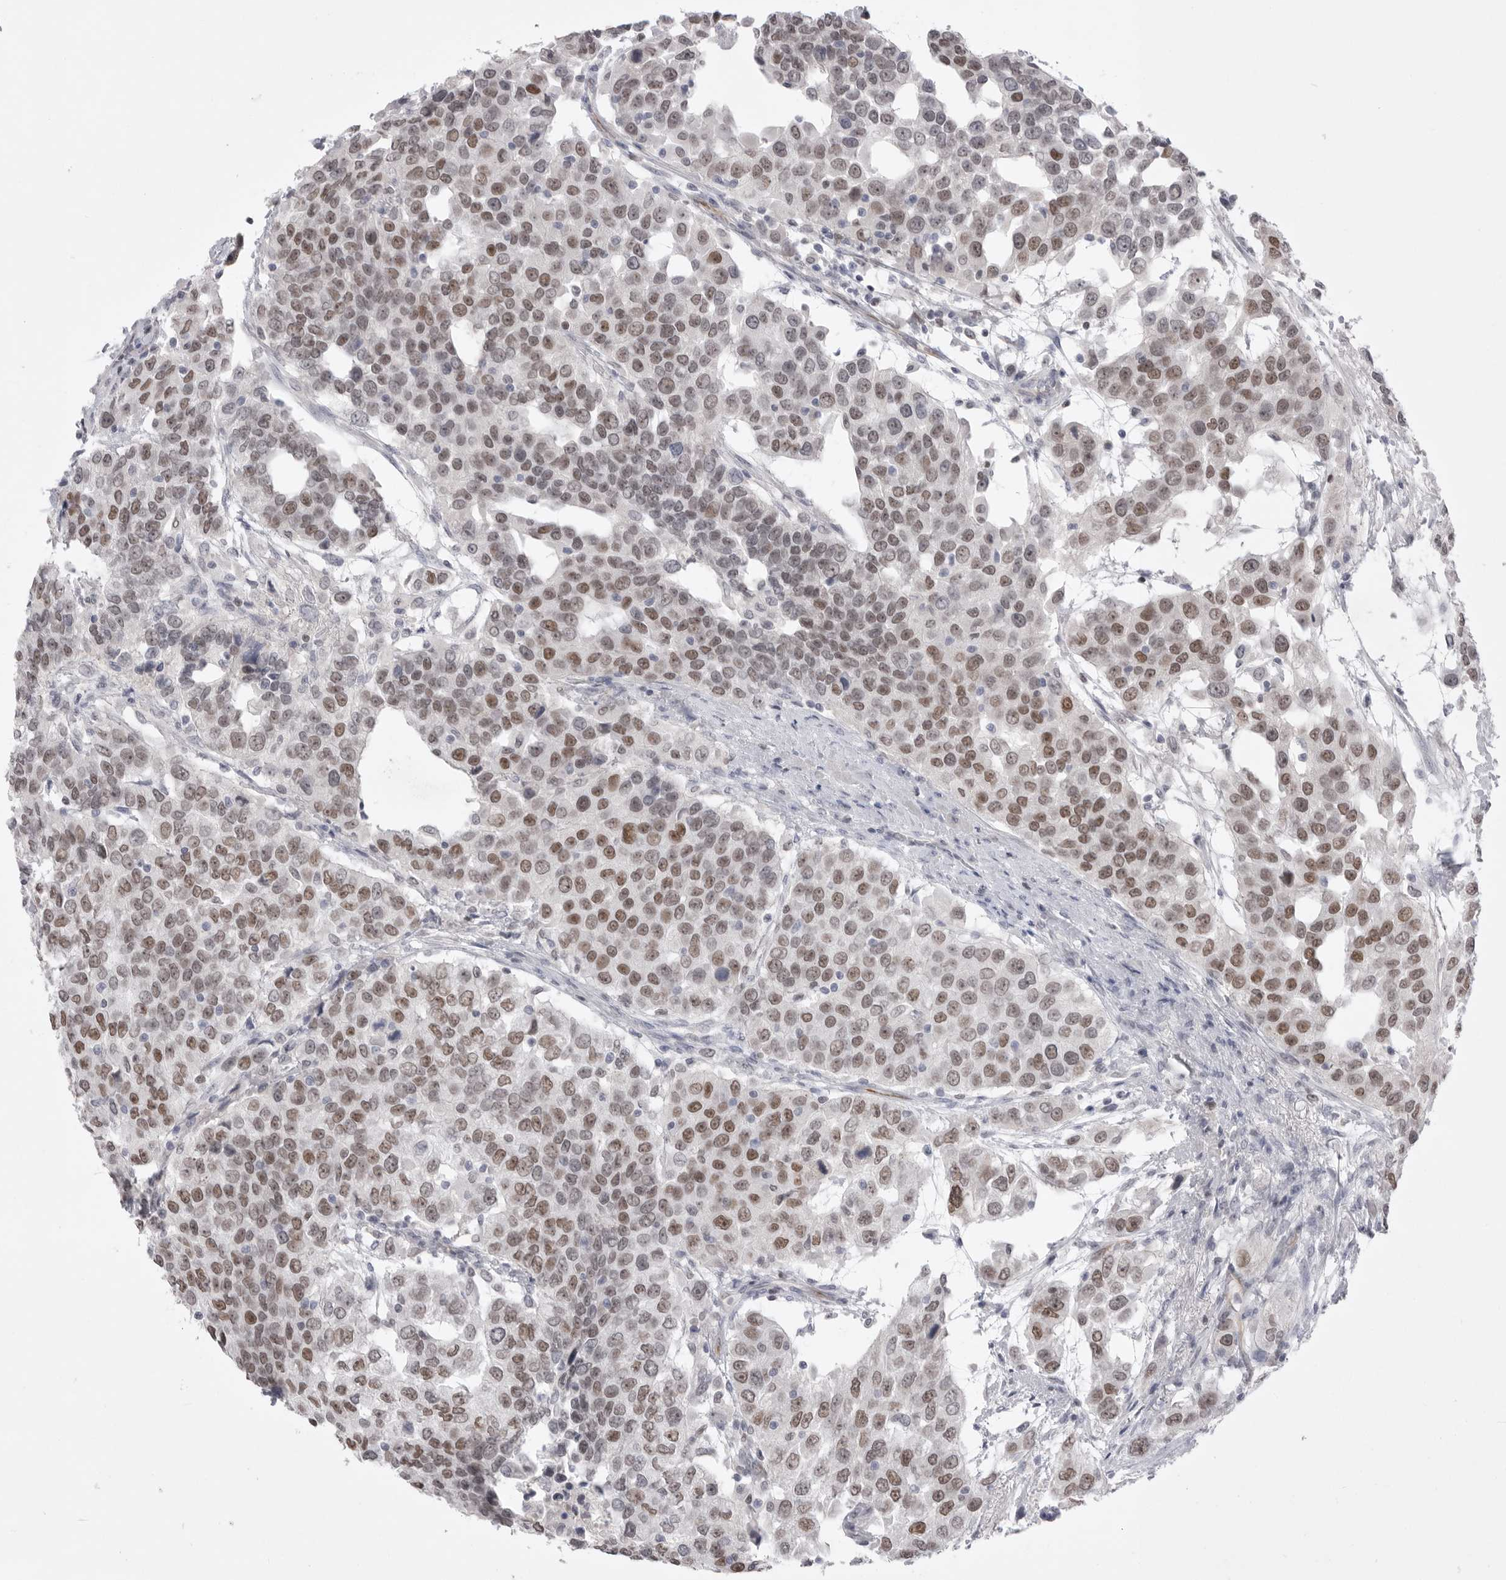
{"staining": {"intensity": "moderate", "quantity": ">75%", "location": "nuclear"}, "tissue": "urothelial cancer", "cell_type": "Tumor cells", "image_type": "cancer", "snomed": [{"axis": "morphology", "description": "Urothelial carcinoma, High grade"}, {"axis": "topography", "description": "Urinary bladder"}], "caption": "Brown immunohistochemical staining in human urothelial carcinoma (high-grade) displays moderate nuclear staining in about >75% of tumor cells.", "gene": "ZBTB7B", "patient": {"sex": "female", "age": 80}}